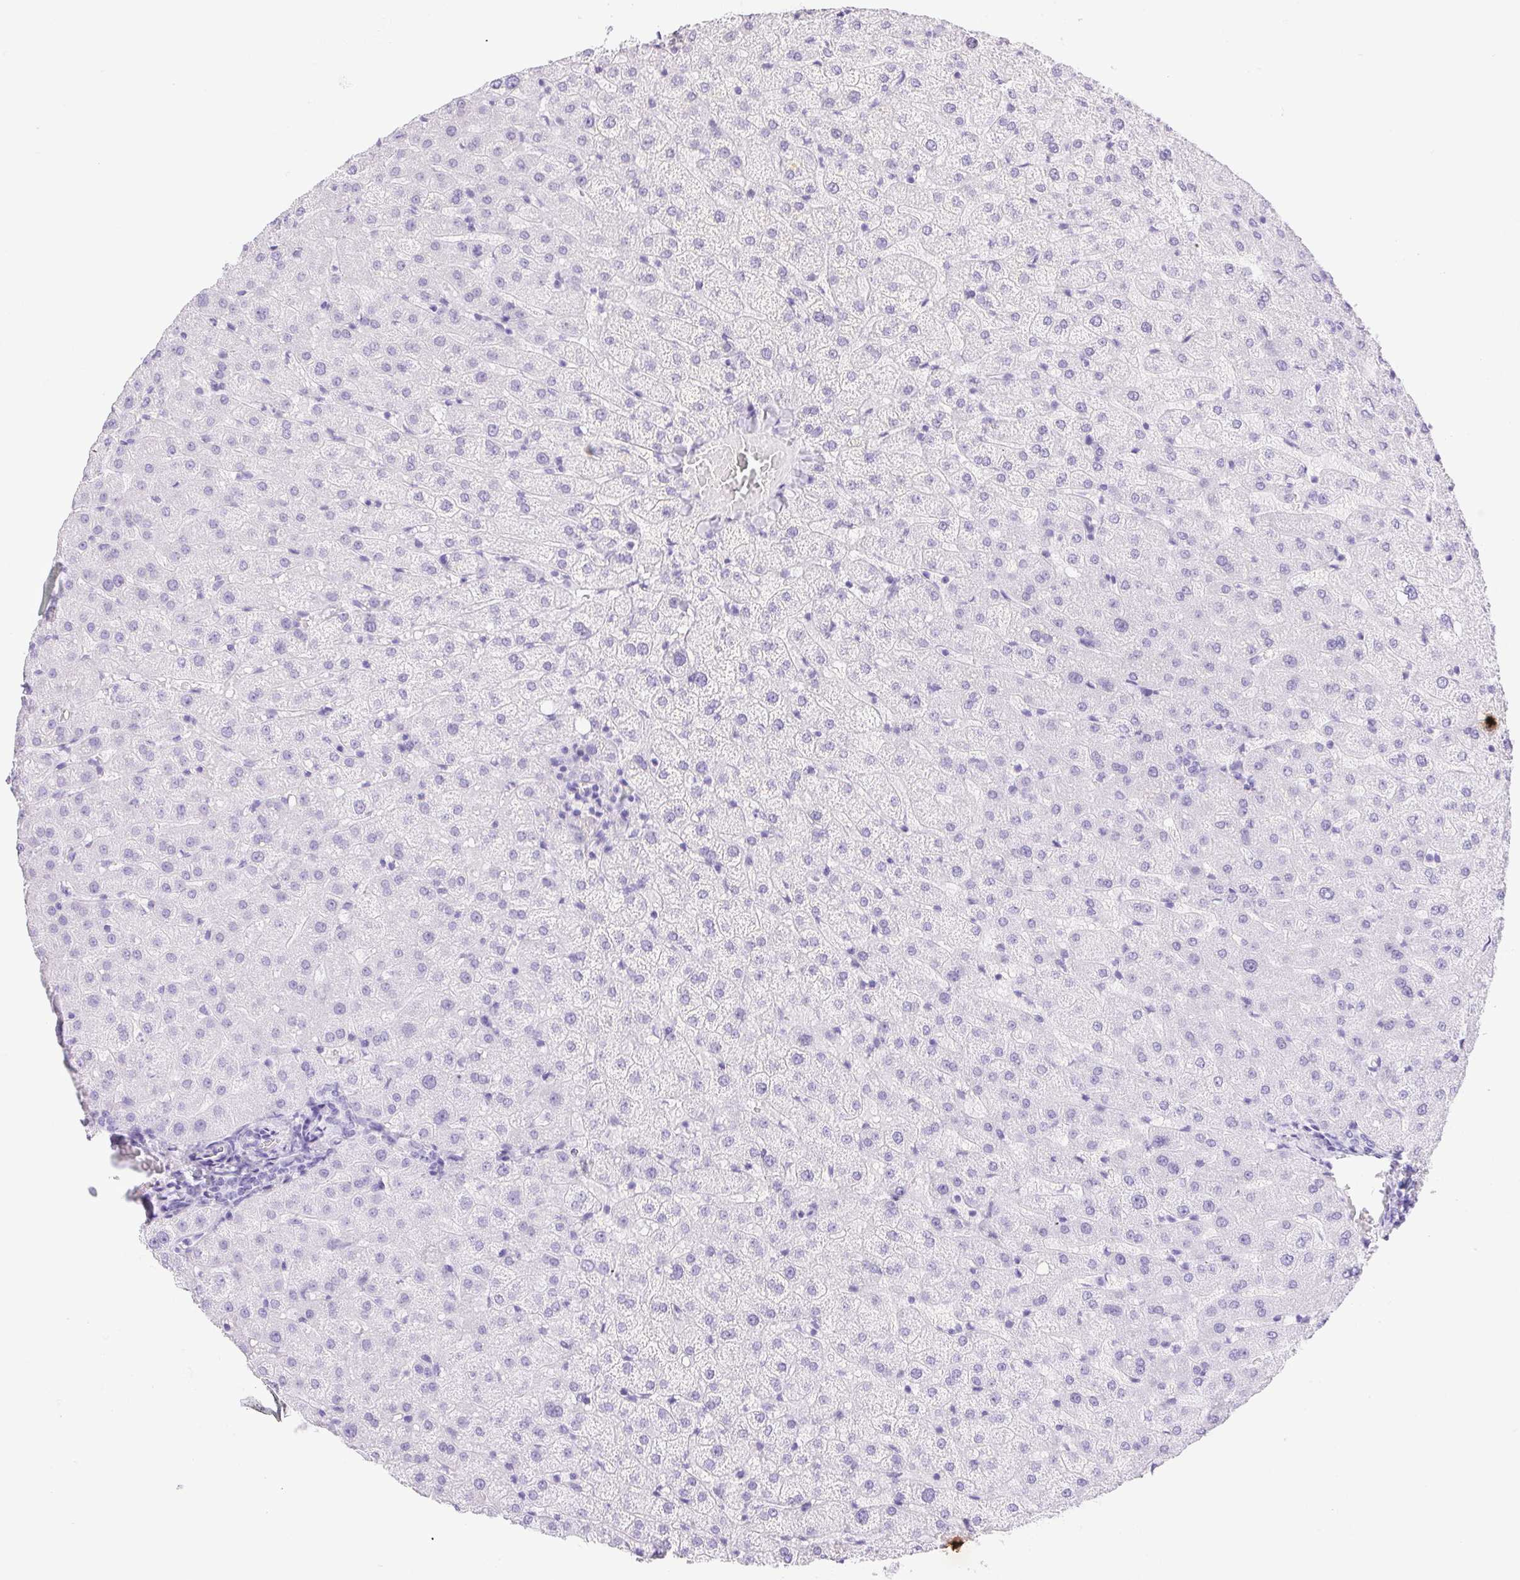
{"staining": {"intensity": "negative", "quantity": "none", "location": "none"}, "tissue": "liver", "cell_type": "Cholangiocytes", "image_type": "normal", "snomed": [{"axis": "morphology", "description": "Normal tissue, NOS"}, {"axis": "topography", "description": "Liver"}], "caption": "Unremarkable liver was stained to show a protein in brown. There is no significant expression in cholangiocytes.", "gene": "DDX17", "patient": {"sex": "female", "age": 50}}